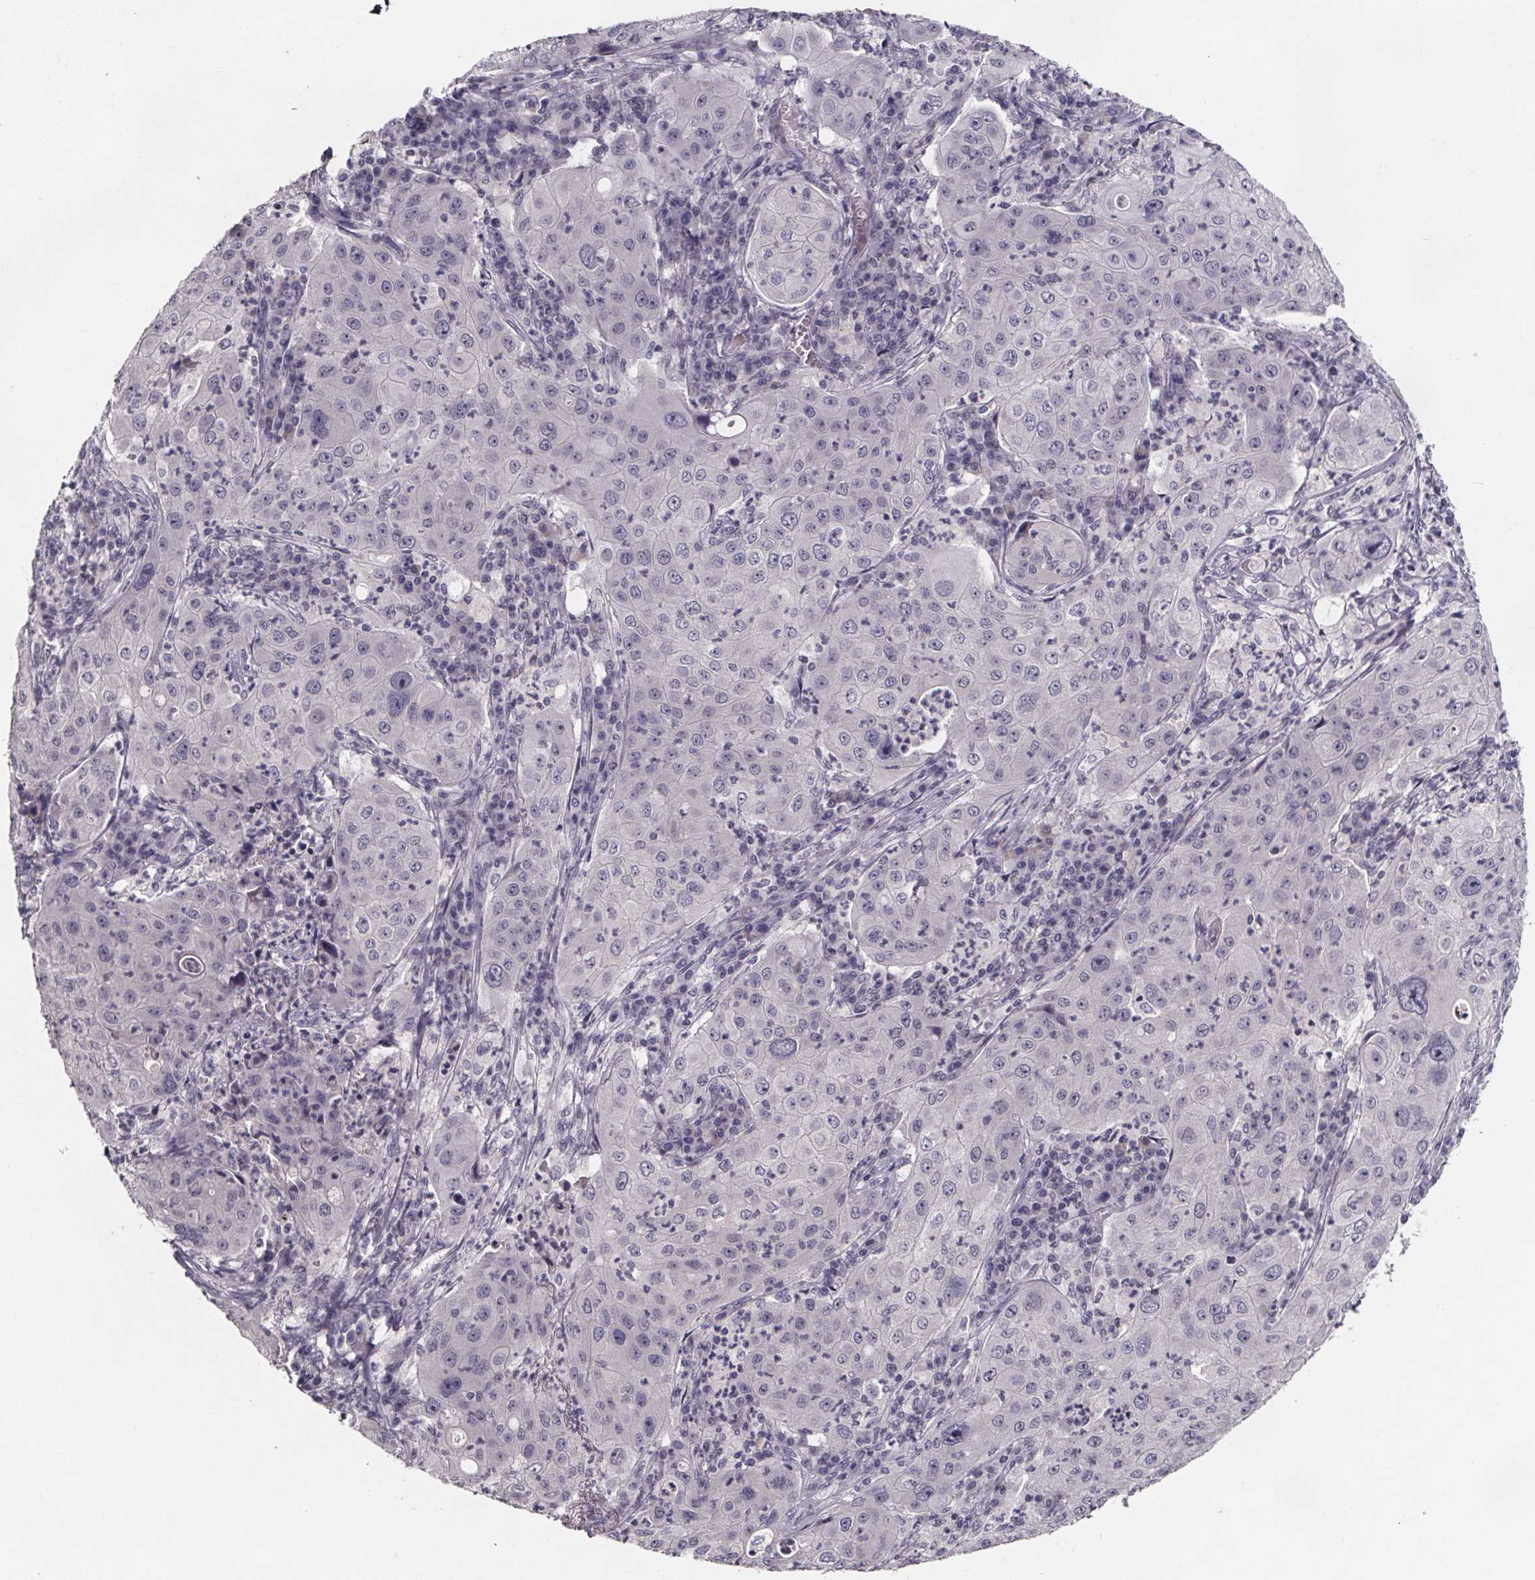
{"staining": {"intensity": "negative", "quantity": "none", "location": "none"}, "tissue": "lung cancer", "cell_type": "Tumor cells", "image_type": "cancer", "snomed": [{"axis": "morphology", "description": "Squamous cell carcinoma, NOS"}, {"axis": "topography", "description": "Lung"}], "caption": "IHC photomicrograph of neoplastic tissue: human lung cancer stained with DAB displays no significant protein positivity in tumor cells. Nuclei are stained in blue.", "gene": "AR", "patient": {"sex": "female", "age": 59}}